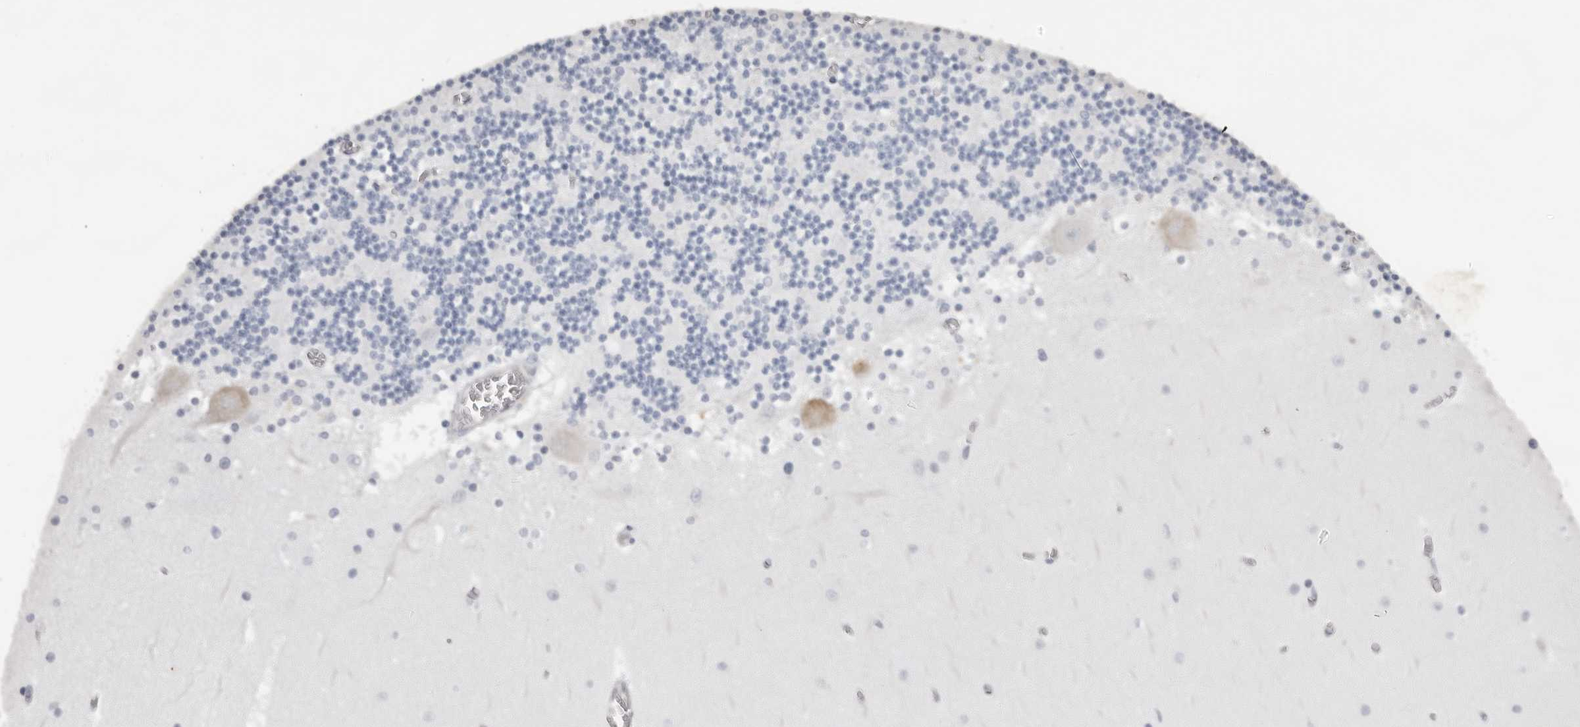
{"staining": {"intensity": "negative", "quantity": "none", "location": "none"}, "tissue": "cerebellum", "cell_type": "Cells in granular layer", "image_type": "normal", "snomed": [{"axis": "morphology", "description": "Normal tissue, NOS"}, {"axis": "topography", "description": "Cerebellum"}], "caption": "Cells in granular layer are negative for brown protein staining in unremarkable cerebellum. The staining was performed using DAB to visualize the protein expression in brown, while the nuclei were stained in blue with hematoxylin (Magnification: 20x).", "gene": "CASP7", "patient": {"sex": "female", "age": 28}}